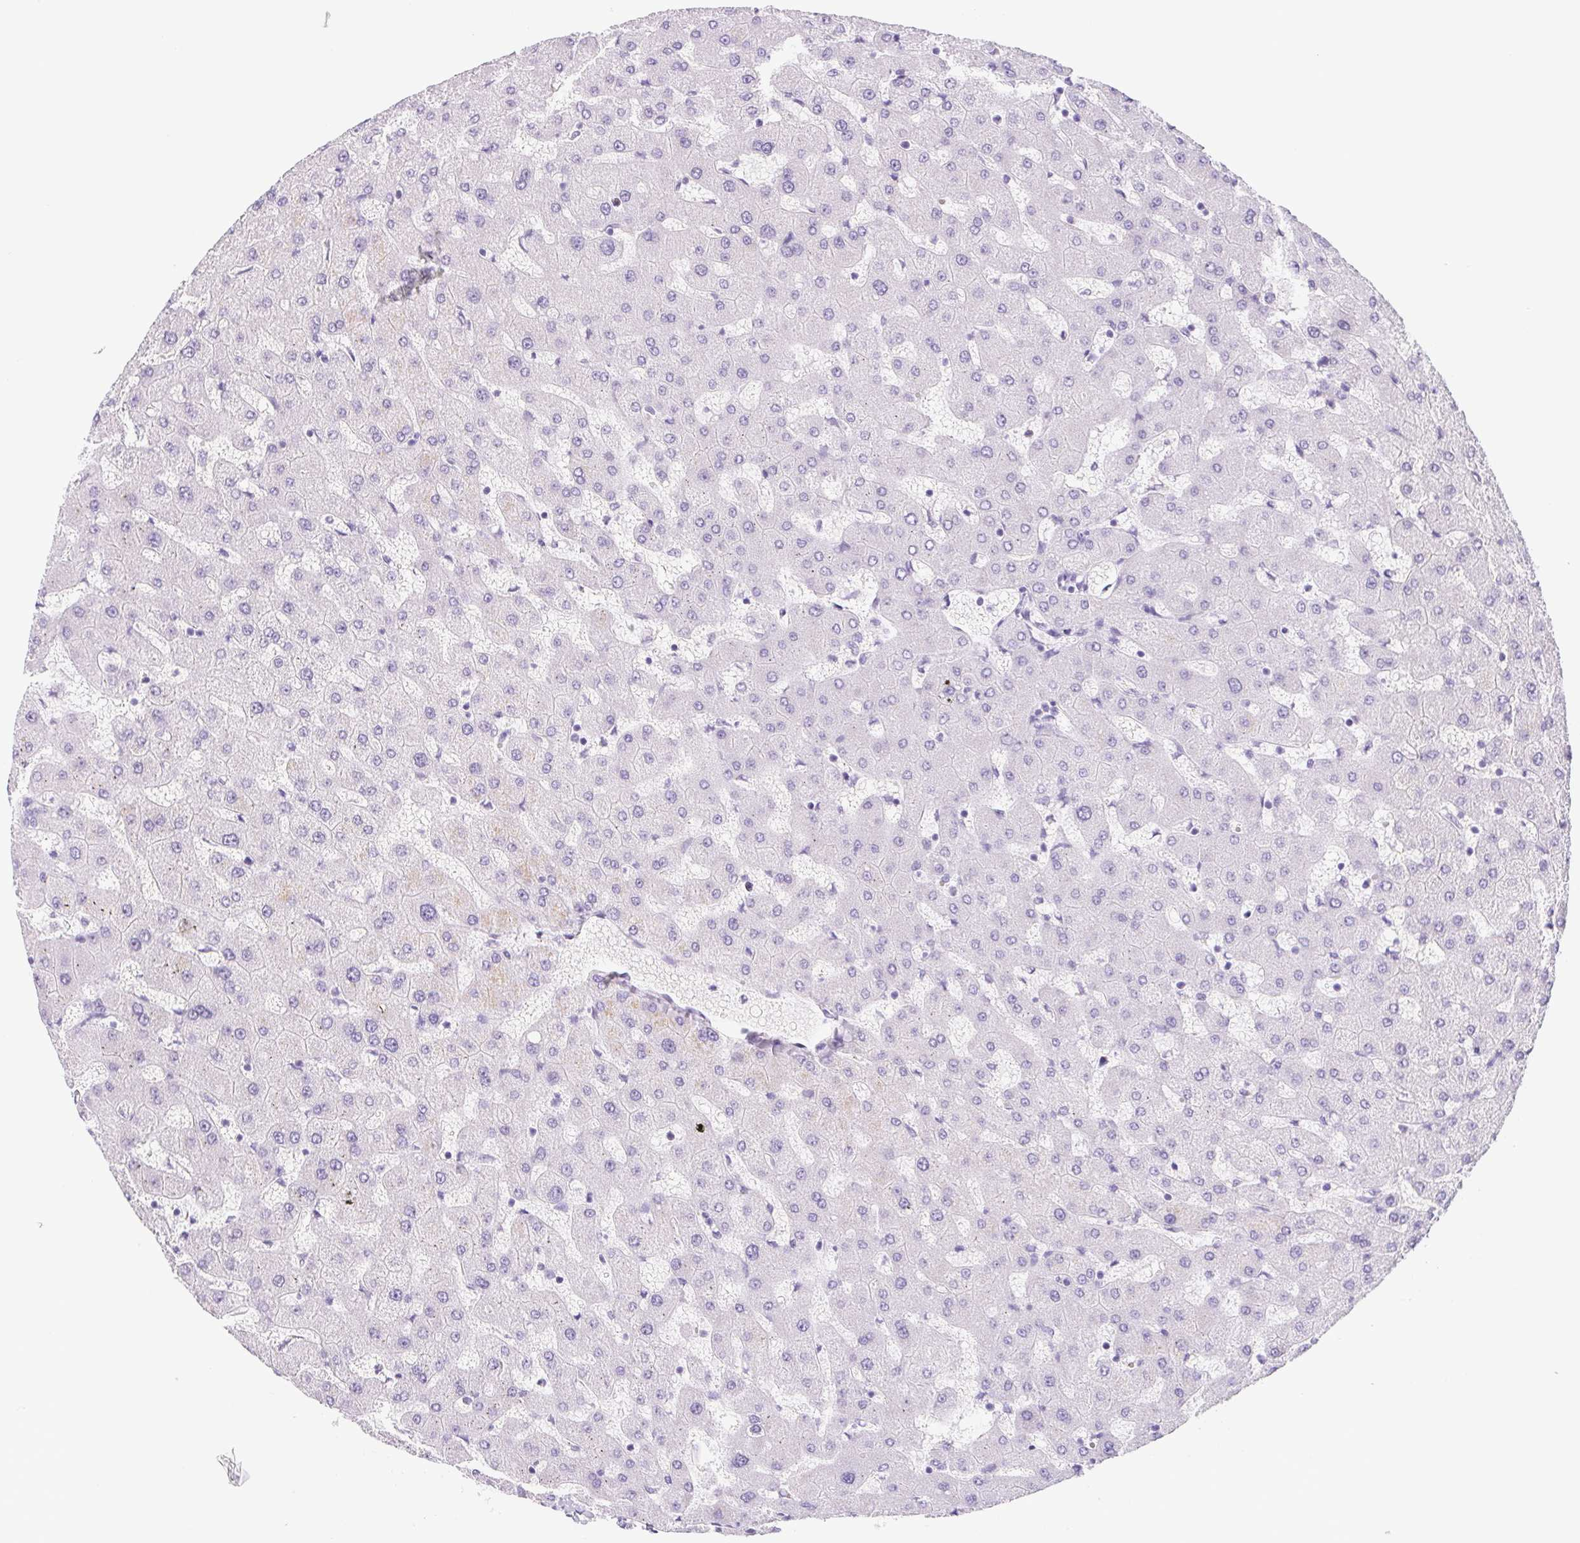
{"staining": {"intensity": "negative", "quantity": "none", "location": "none"}, "tissue": "liver", "cell_type": "Cholangiocytes", "image_type": "normal", "snomed": [{"axis": "morphology", "description": "Normal tissue, NOS"}, {"axis": "topography", "description": "Liver"}], "caption": "This is an IHC image of unremarkable liver. There is no staining in cholangiocytes.", "gene": "CYP21A2", "patient": {"sex": "female", "age": 63}}